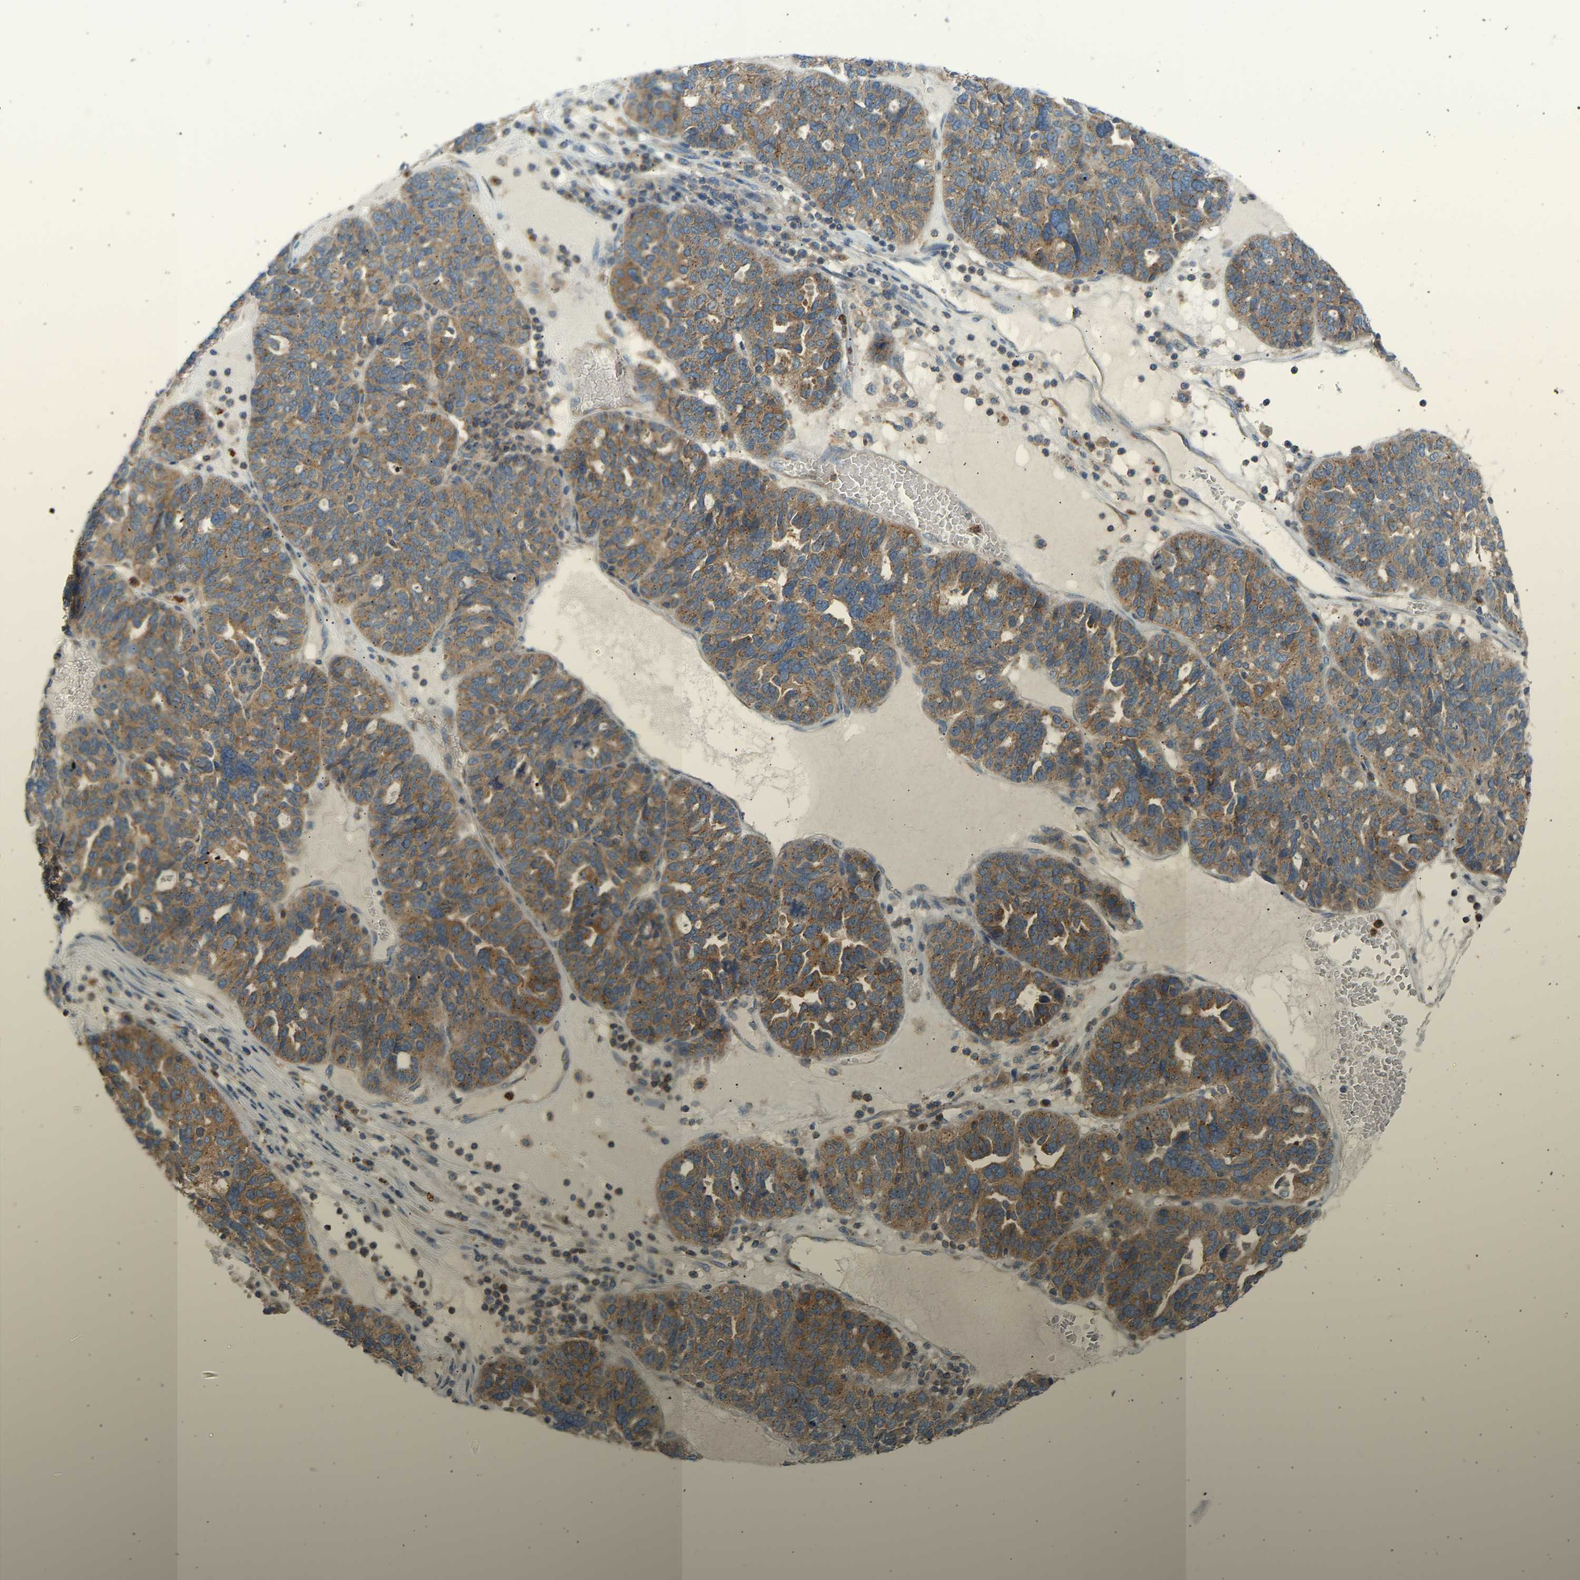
{"staining": {"intensity": "moderate", "quantity": ">75%", "location": "cytoplasmic/membranous"}, "tissue": "ovarian cancer", "cell_type": "Tumor cells", "image_type": "cancer", "snomed": [{"axis": "morphology", "description": "Cystadenocarcinoma, serous, NOS"}, {"axis": "topography", "description": "Ovary"}], "caption": "Immunohistochemical staining of ovarian cancer displays medium levels of moderate cytoplasmic/membranous protein expression in about >75% of tumor cells.", "gene": "TRIM50", "patient": {"sex": "female", "age": 59}}